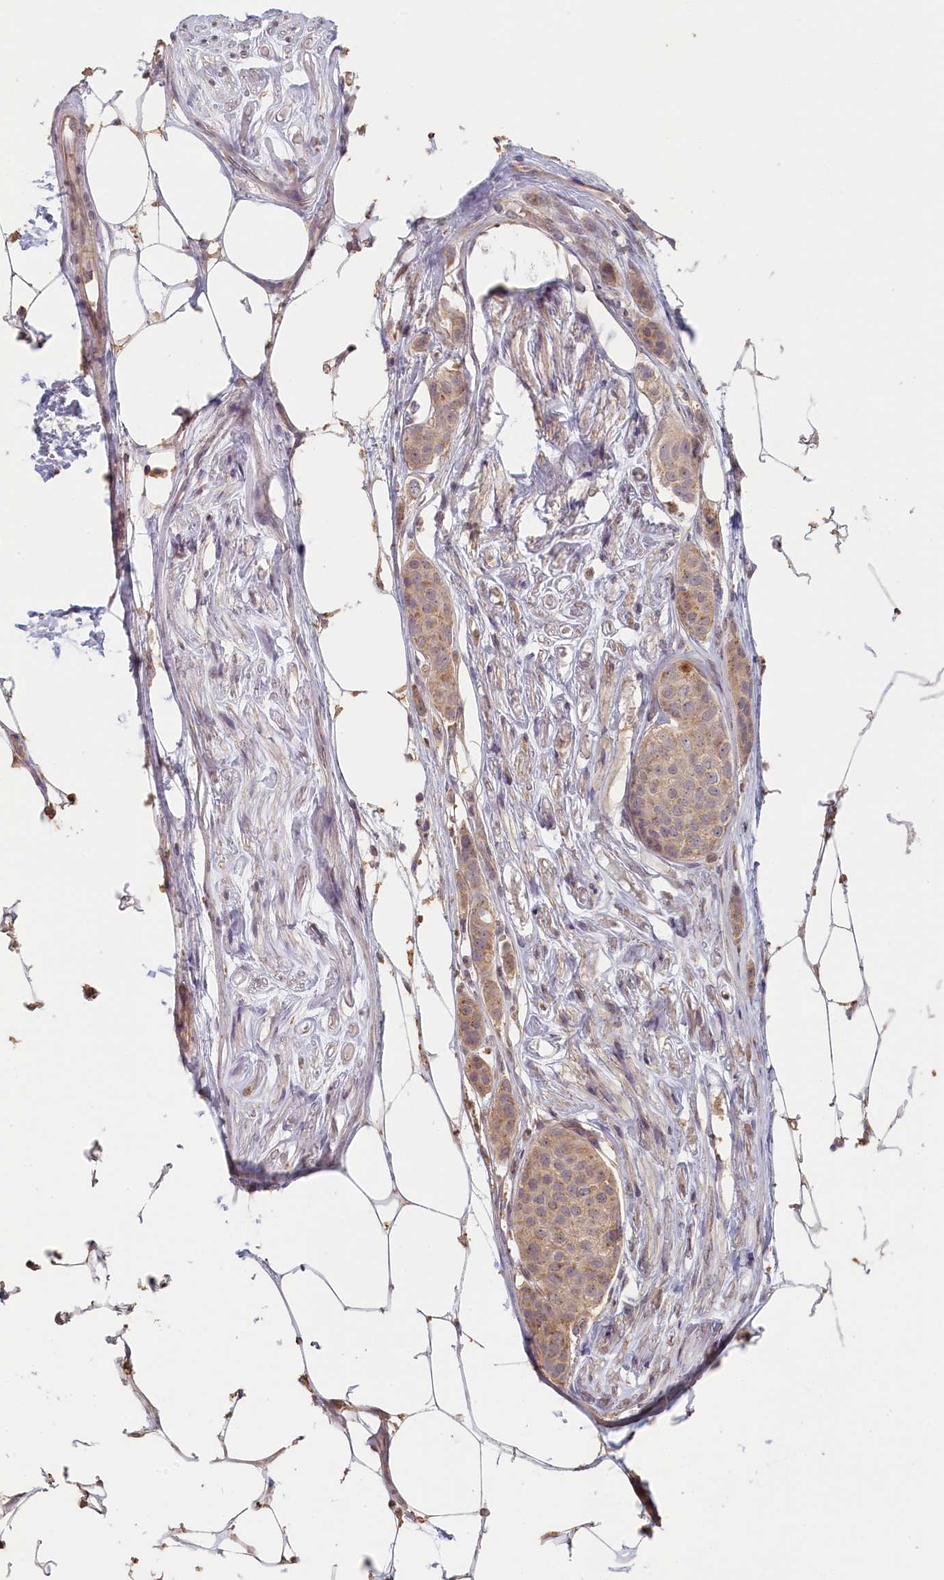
{"staining": {"intensity": "moderate", "quantity": ">75%", "location": "cytoplasmic/membranous"}, "tissue": "breast cancer", "cell_type": "Tumor cells", "image_type": "cancer", "snomed": [{"axis": "morphology", "description": "Duct carcinoma"}, {"axis": "topography", "description": "Breast"}], "caption": "Immunohistochemistry histopathology image of neoplastic tissue: intraductal carcinoma (breast) stained using immunohistochemistry reveals medium levels of moderate protein expression localized specifically in the cytoplasmic/membranous of tumor cells, appearing as a cytoplasmic/membranous brown color.", "gene": "STX16", "patient": {"sex": "female", "age": 72}}